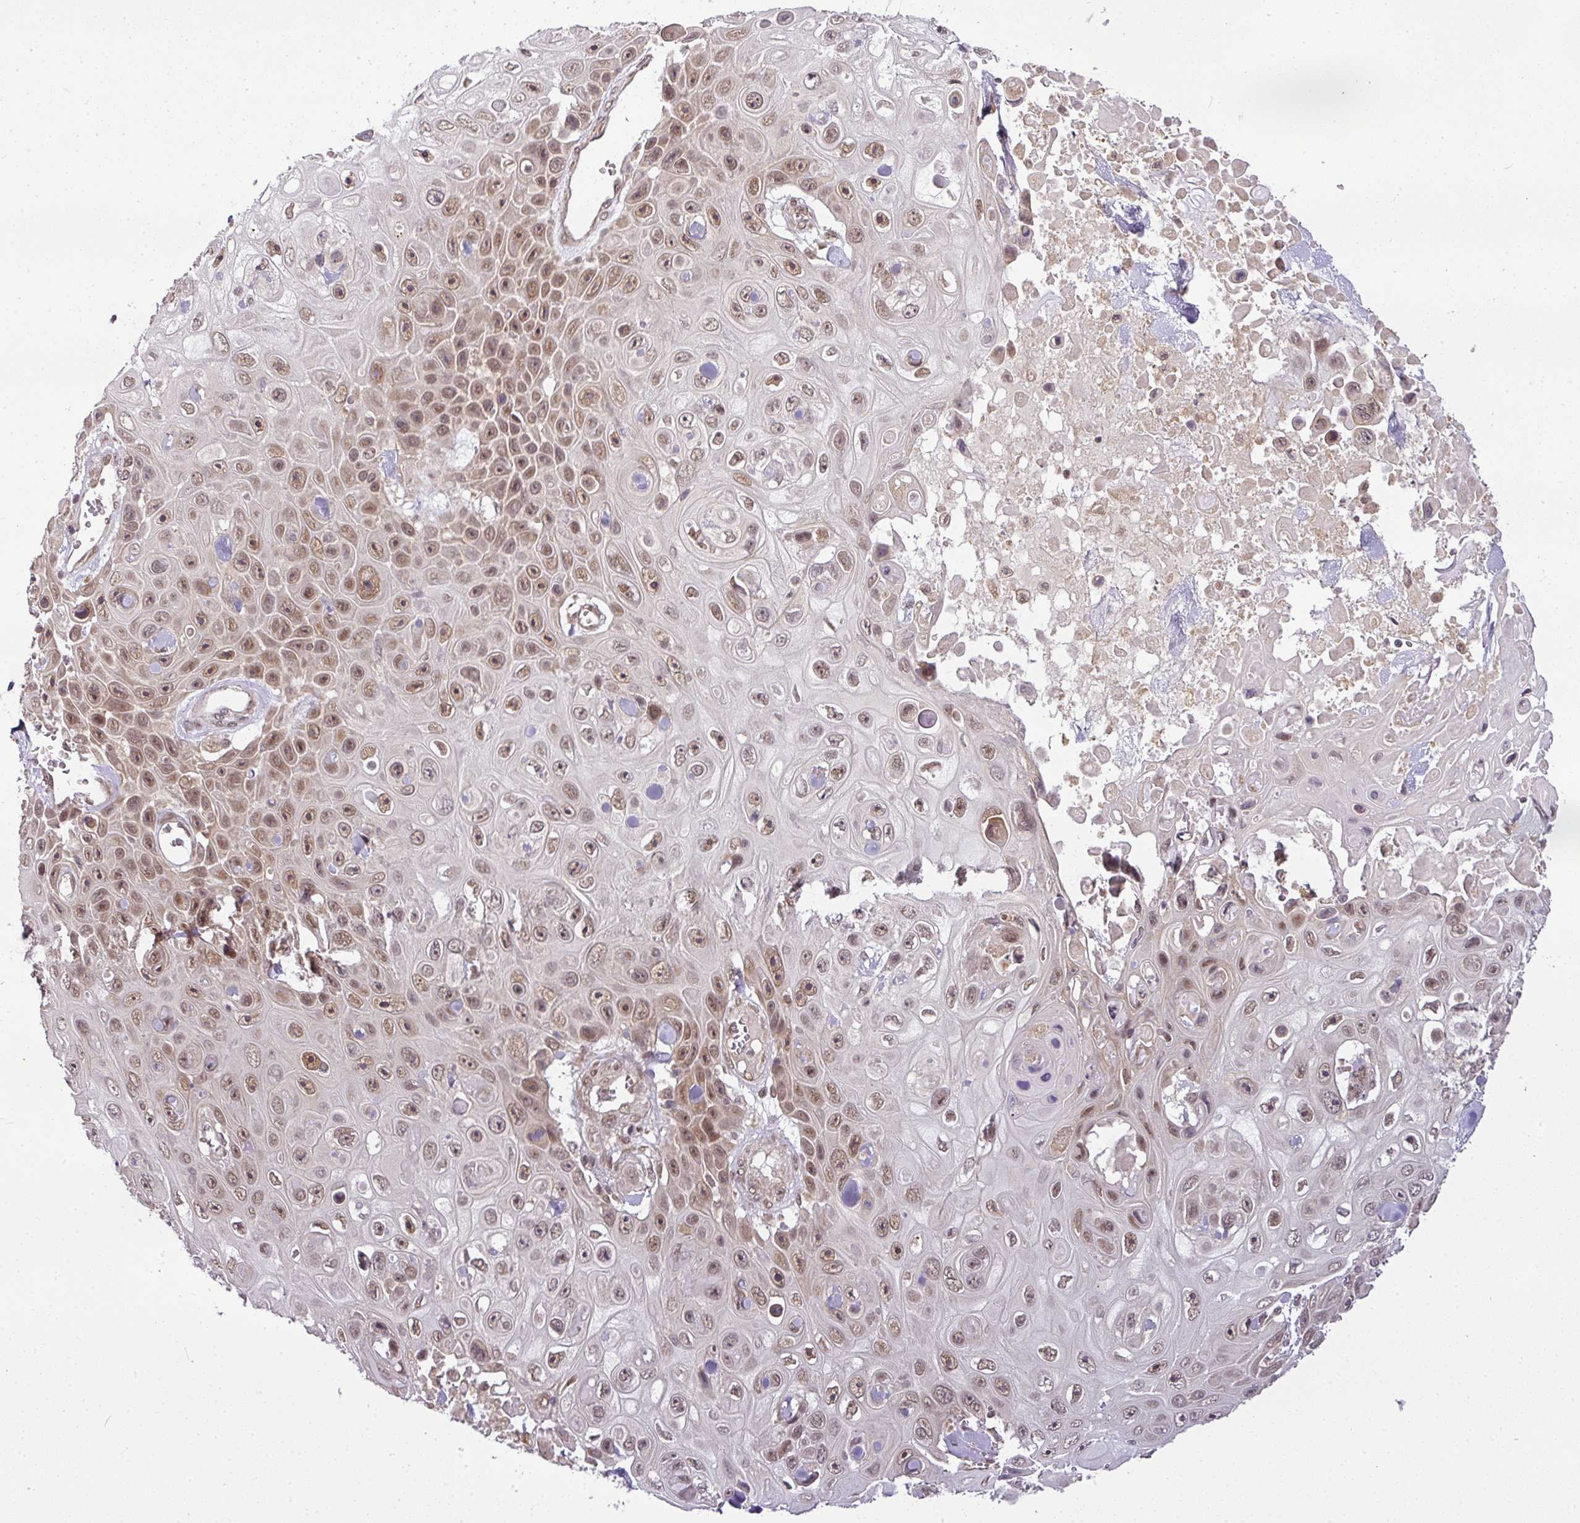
{"staining": {"intensity": "moderate", "quantity": ">75%", "location": "nuclear"}, "tissue": "skin cancer", "cell_type": "Tumor cells", "image_type": "cancer", "snomed": [{"axis": "morphology", "description": "Squamous cell carcinoma, NOS"}, {"axis": "topography", "description": "Skin"}], "caption": "High-magnification brightfield microscopy of squamous cell carcinoma (skin) stained with DAB (brown) and counterstained with hematoxylin (blue). tumor cells exhibit moderate nuclear staining is appreciated in approximately>75% of cells. Ihc stains the protein of interest in brown and the nuclei are stained blue.", "gene": "C1orf226", "patient": {"sex": "male", "age": 82}}